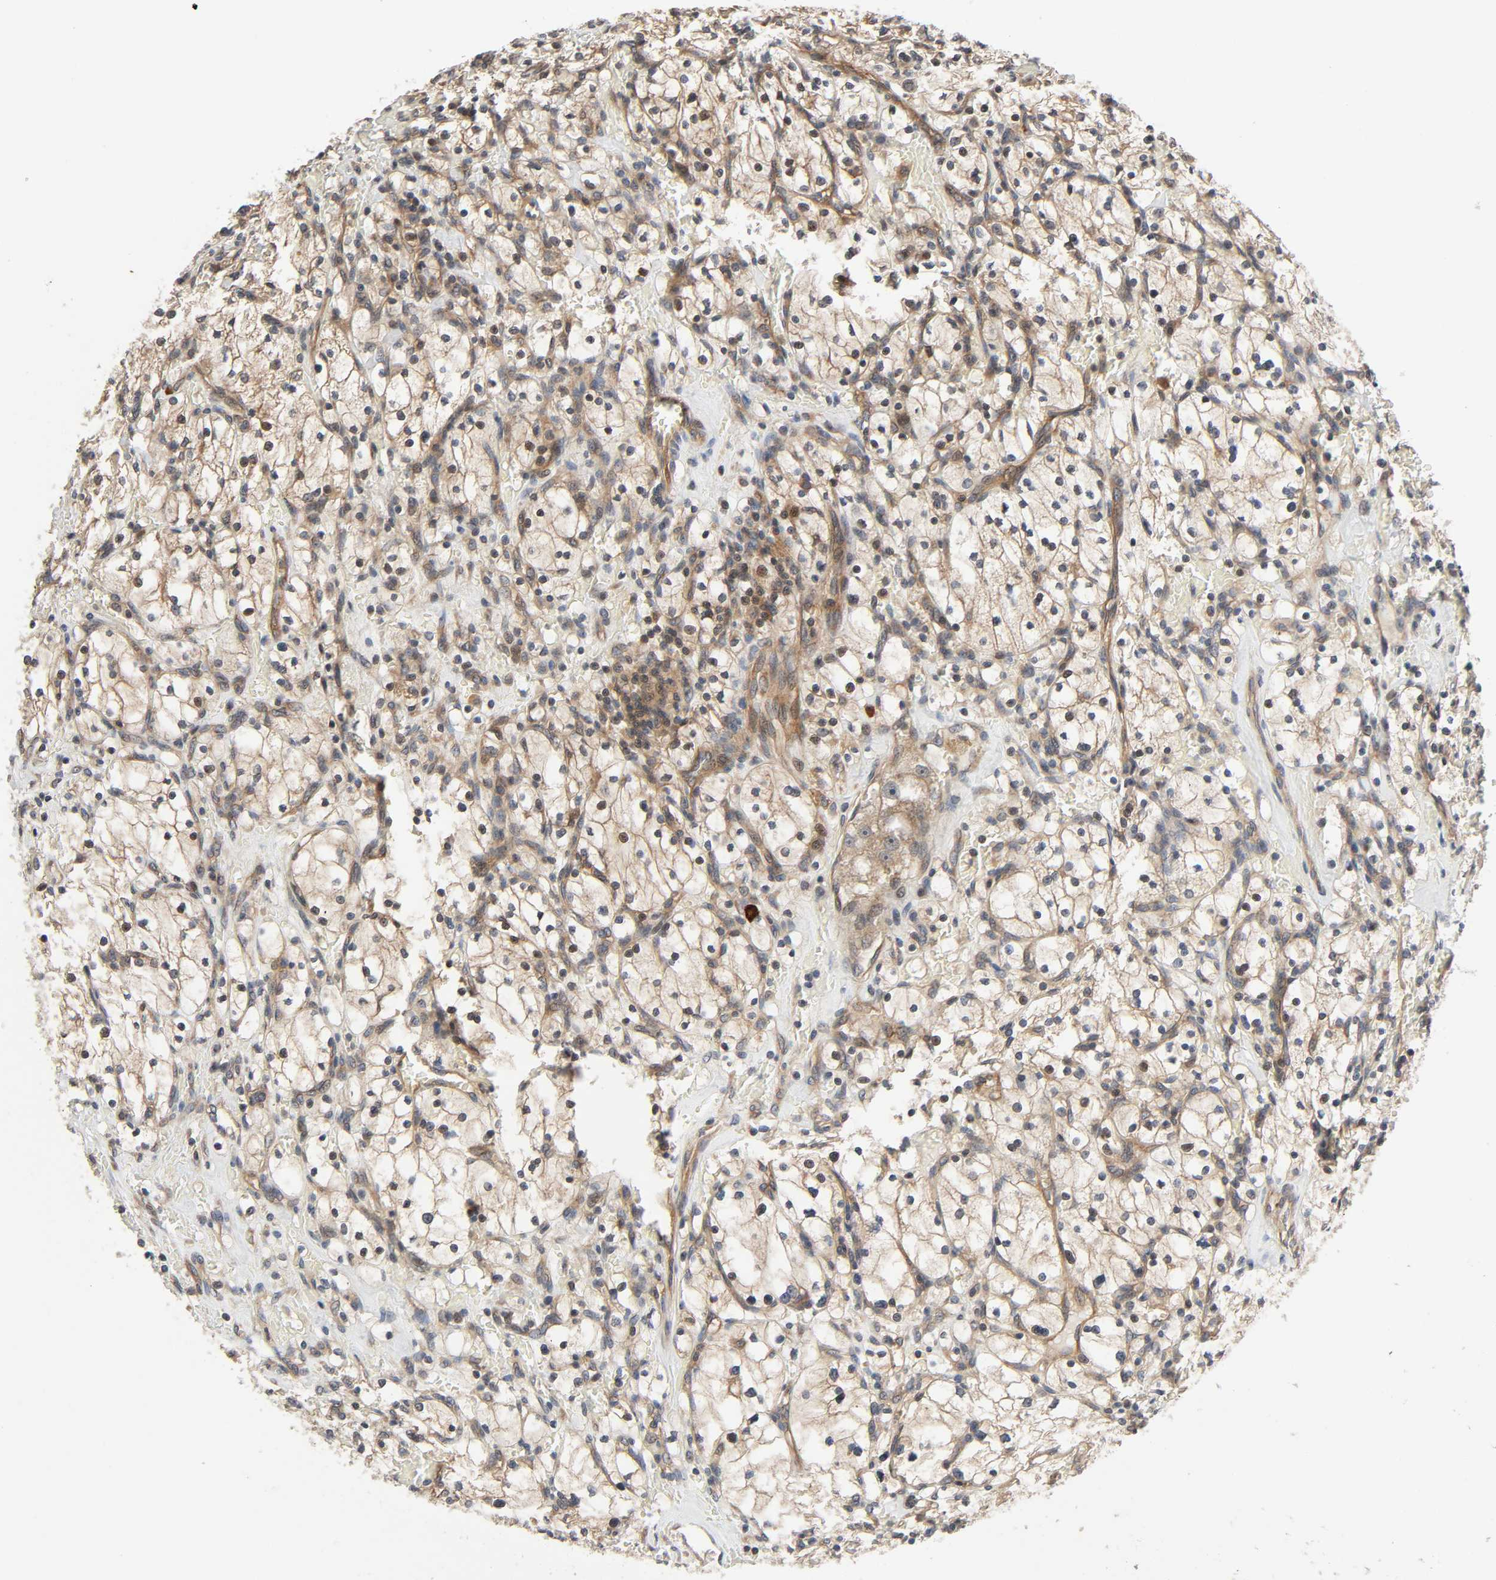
{"staining": {"intensity": "moderate", "quantity": ">75%", "location": "cytoplasmic/membranous"}, "tissue": "renal cancer", "cell_type": "Tumor cells", "image_type": "cancer", "snomed": [{"axis": "morphology", "description": "Adenocarcinoma, NOS"}, {"axis": "topography", "description": "Kidney"}], "caption": "High-power microscopy captured an immunohistochemistry histopathology image of renal adenocarcinoma, revealing moderate cytoplasmic/membranous expression in about >75% of tumor cells. (Brightfield microscopy of DAB IHC at high magnification).", "gene": "PPP2R1B", "patient": {"sex": "female", "age": 83}}